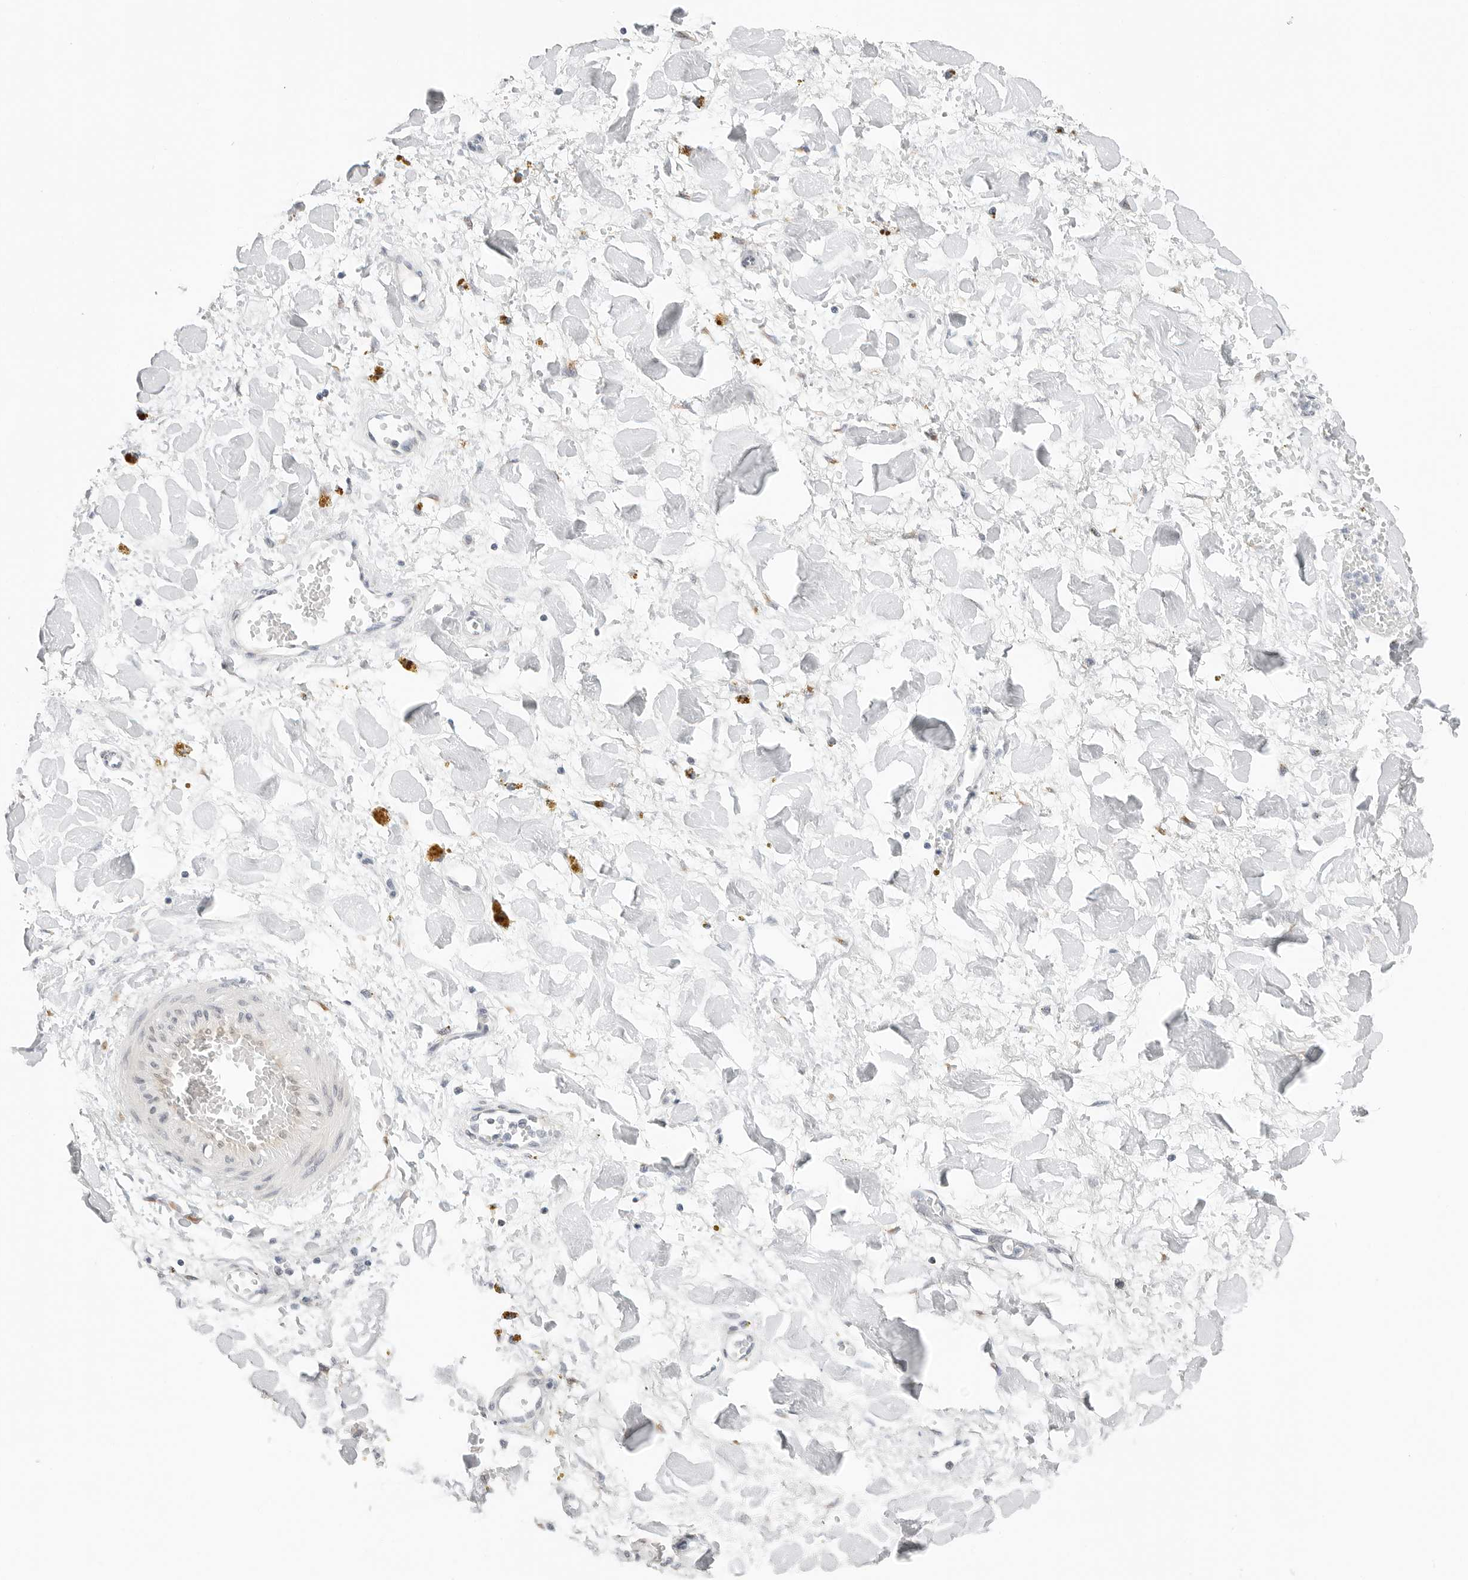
{"staining": {"intensity": "negative", "quantity": "none", "location": "none"}, "tissue": "adipose tissue", "cell_type": "Adipocytes", "image_type": "normal", "snomed": [{"axis": "morphology", "description": "Normal tissue, NOS"}, {"axis": "topography", "description": "Kidney"}, {"axis": "topography", "description": "Peripheral nerve tissue"}], "caption": "This is a photomicrograph of immunohistochemistry staining of benign adipose tissue, which shows no expression in adipocytes.", "gene": "TSEN2", "patient": {"sex": "male", "age": 7}}